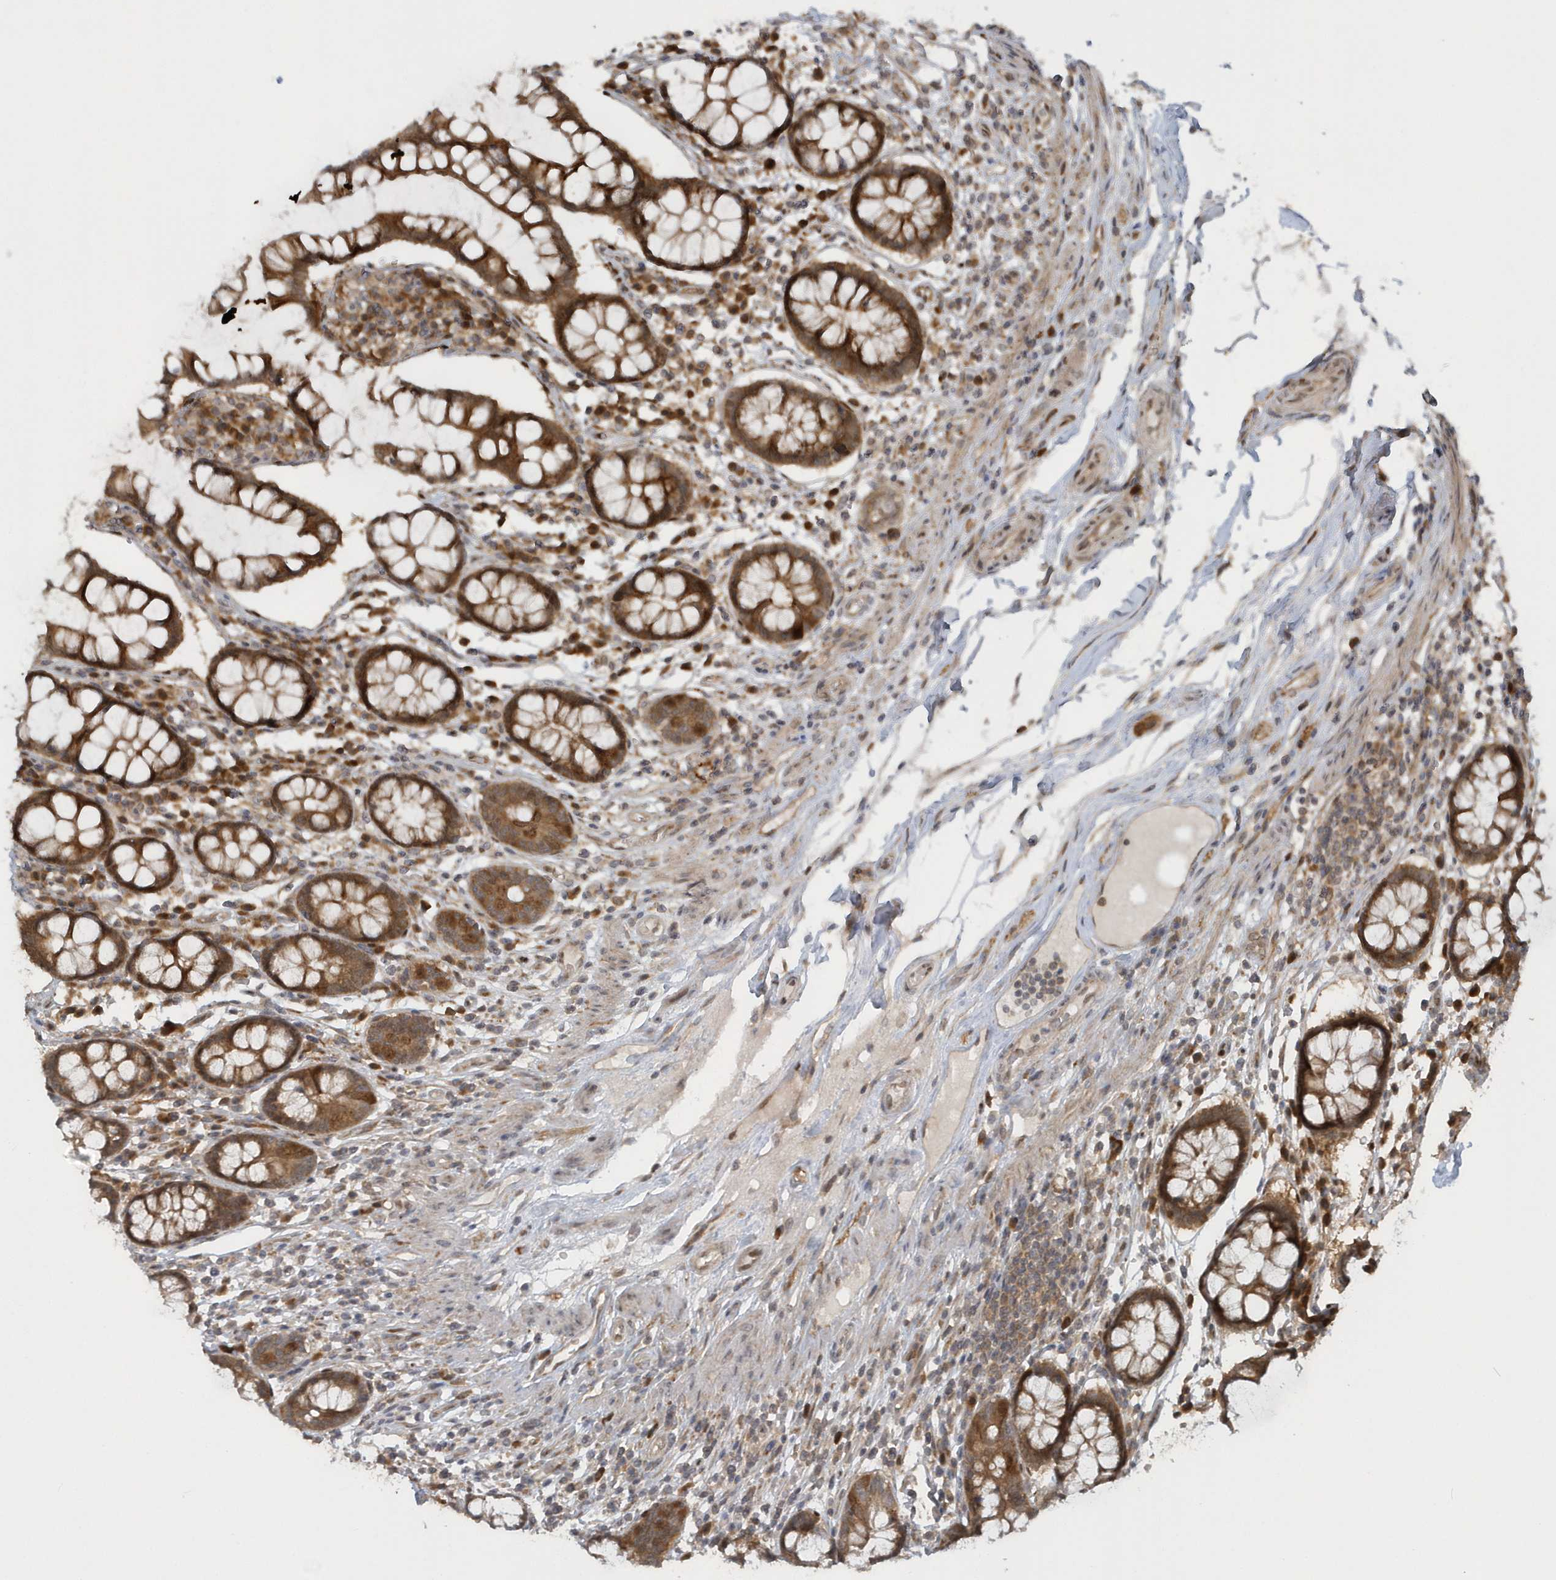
{"staining": {"intensity": "weak", "quantity": "25%-75%", "location": "cytoplasmic/membranous"}, "tissue": "colon", "cell_type": "Endothelial cells", "image_type": "normal", "snomed": [{"axis": "morphology", "description": "Normal tissue, NOS"}, {"axis": "topography", "description": "Colon"}], "caption": "Protein analysis of normal colon reveals weak cytoplasmic/membranous positivity in about 25%-75% of endothelial cells.", "gene": "ATG4A", "patient": {"sex": "female", "age": 79}}